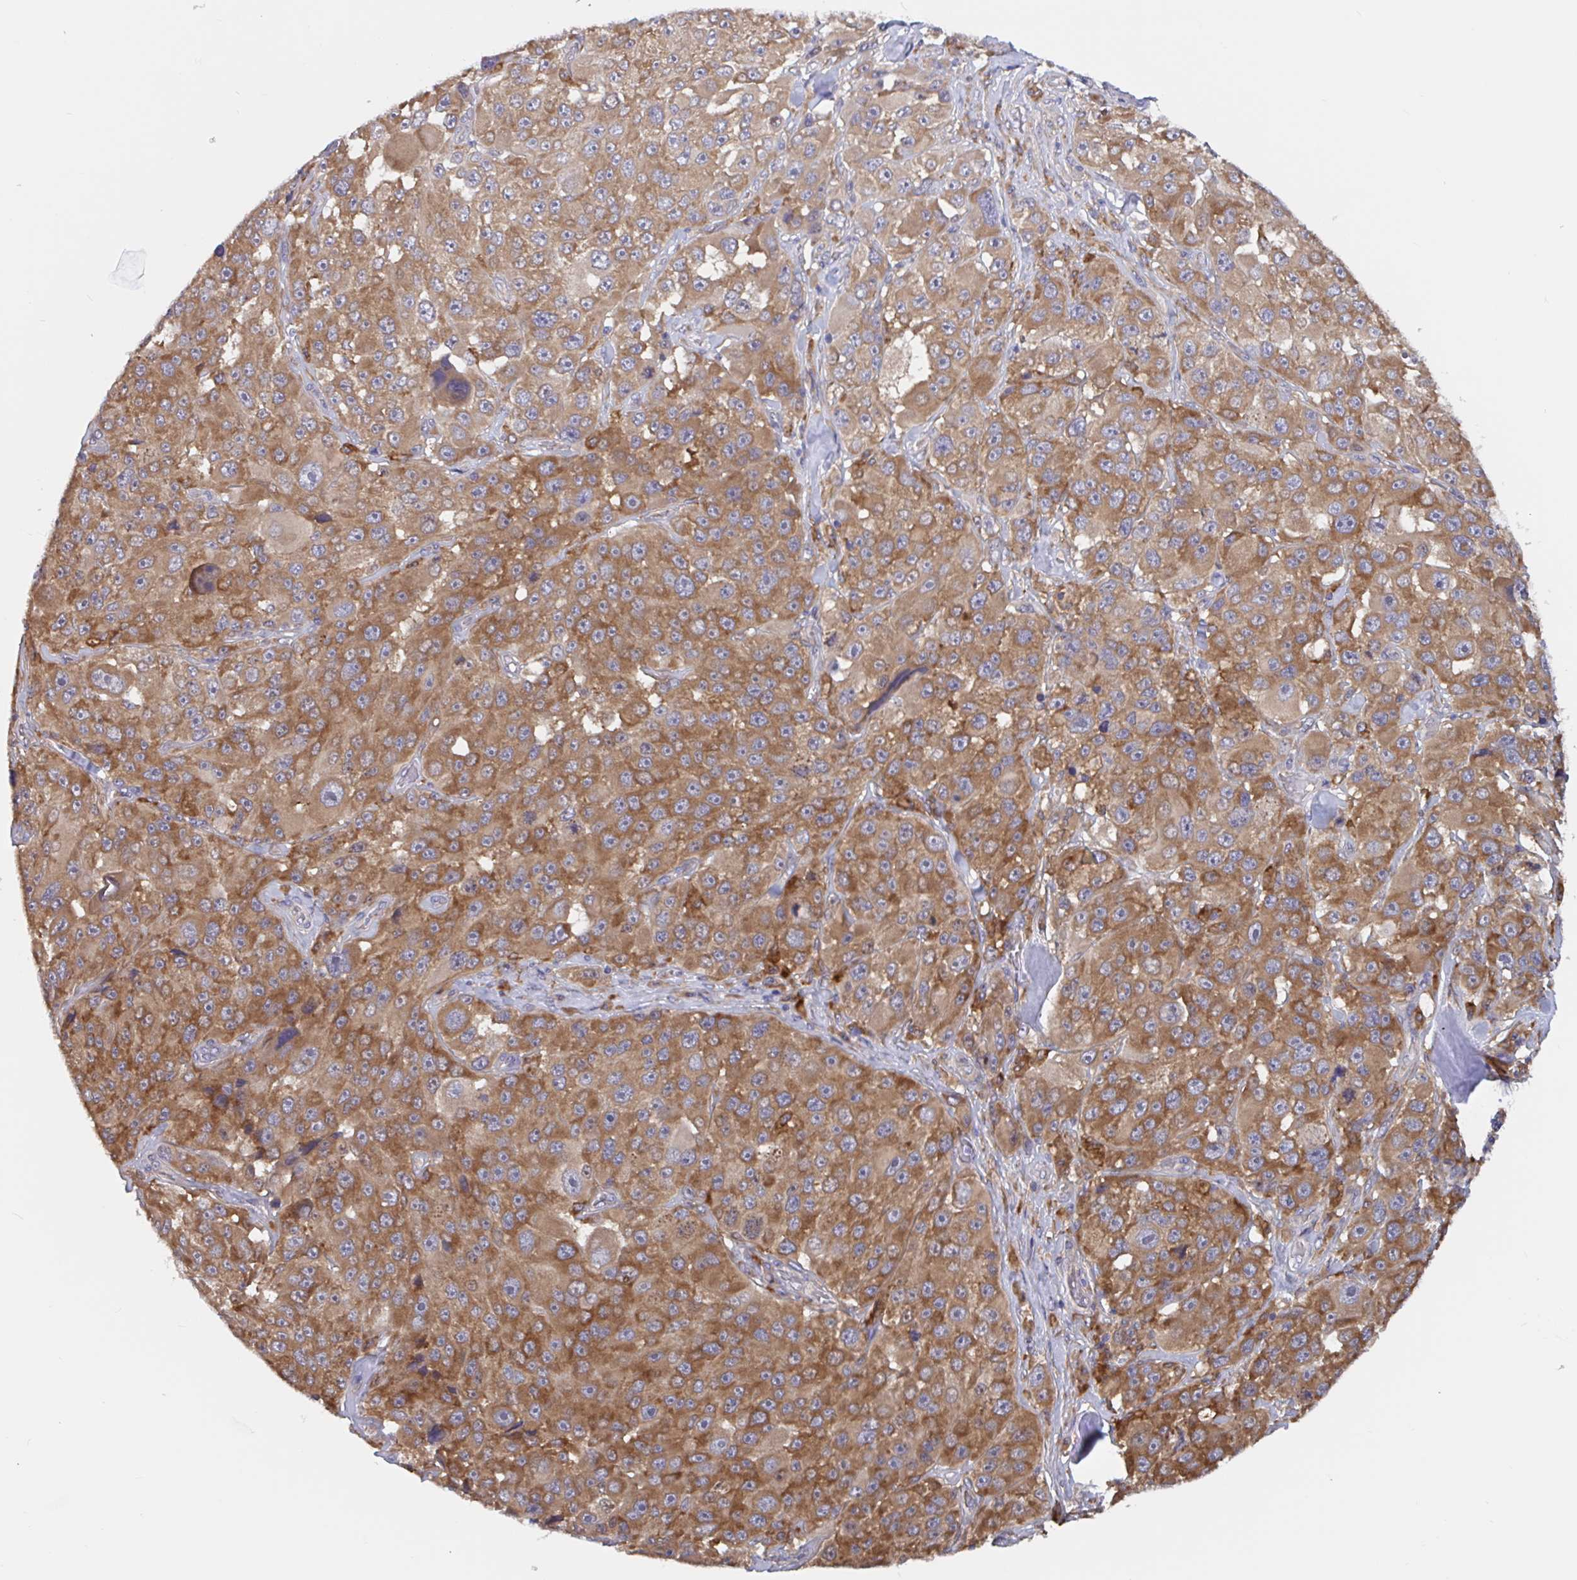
{"staining": {"intensity": "strong", "quantity": ">75%", "location": "cytoplasmic/membranous"}, "tissue": "melanoma", "cell_type": "Tumor cells", "image_type": "cancer", "snomed": [{"axis": "morphology", "description": "Malignant melanoma, Metastatic site"}, {"axis": "topography", "description": "Lymph node"}], "caption": "Protein staining shows strong cytoplasmic/membranous expression in about >75% of tumor cells in melanoma.", "gene": "SNX8", "patient": {"sex": "male", "age": 62}}